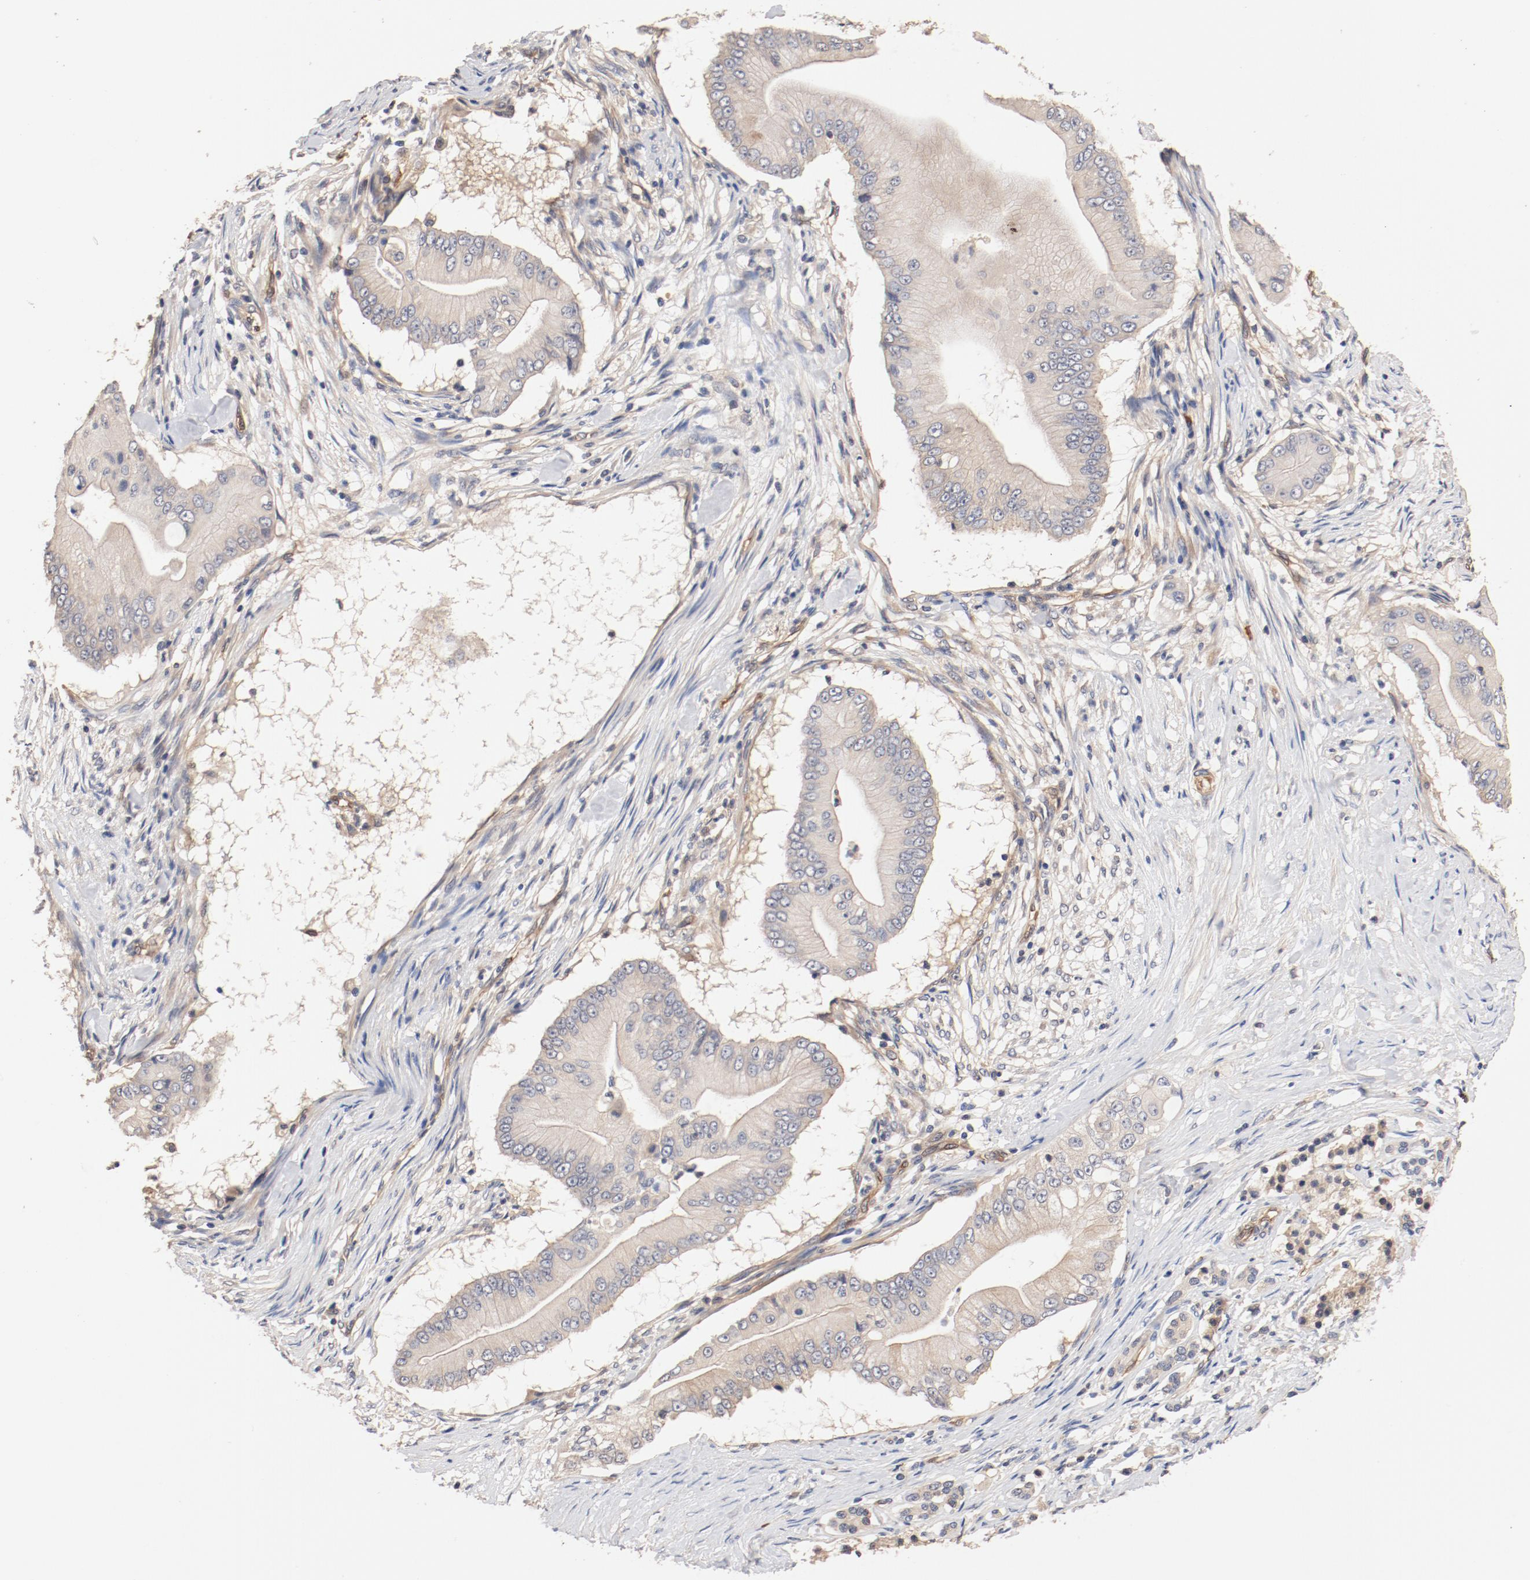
{"staining": {"intensity": "weak", "quantity": ">75%", "location": "cytoplasmic/membranous"}, "tissue": "pancreatic cancer", "cell_type": "Tumor cells", "image_type": "cancer", "snomed": [{"axis": "morphology", "description": "Adenocarcinoma, NOS"}, {"axis": "topography", "description": "Pancreas"}], "caption": "Pancreatic cancer tissue demonstrates weak cytoplasmic/membranous expression in about >75% of tumor cells, visualized by immunohistochemistry.", "gene": "UBE2J1", "patient": {"sex": "male", "age": 62}}